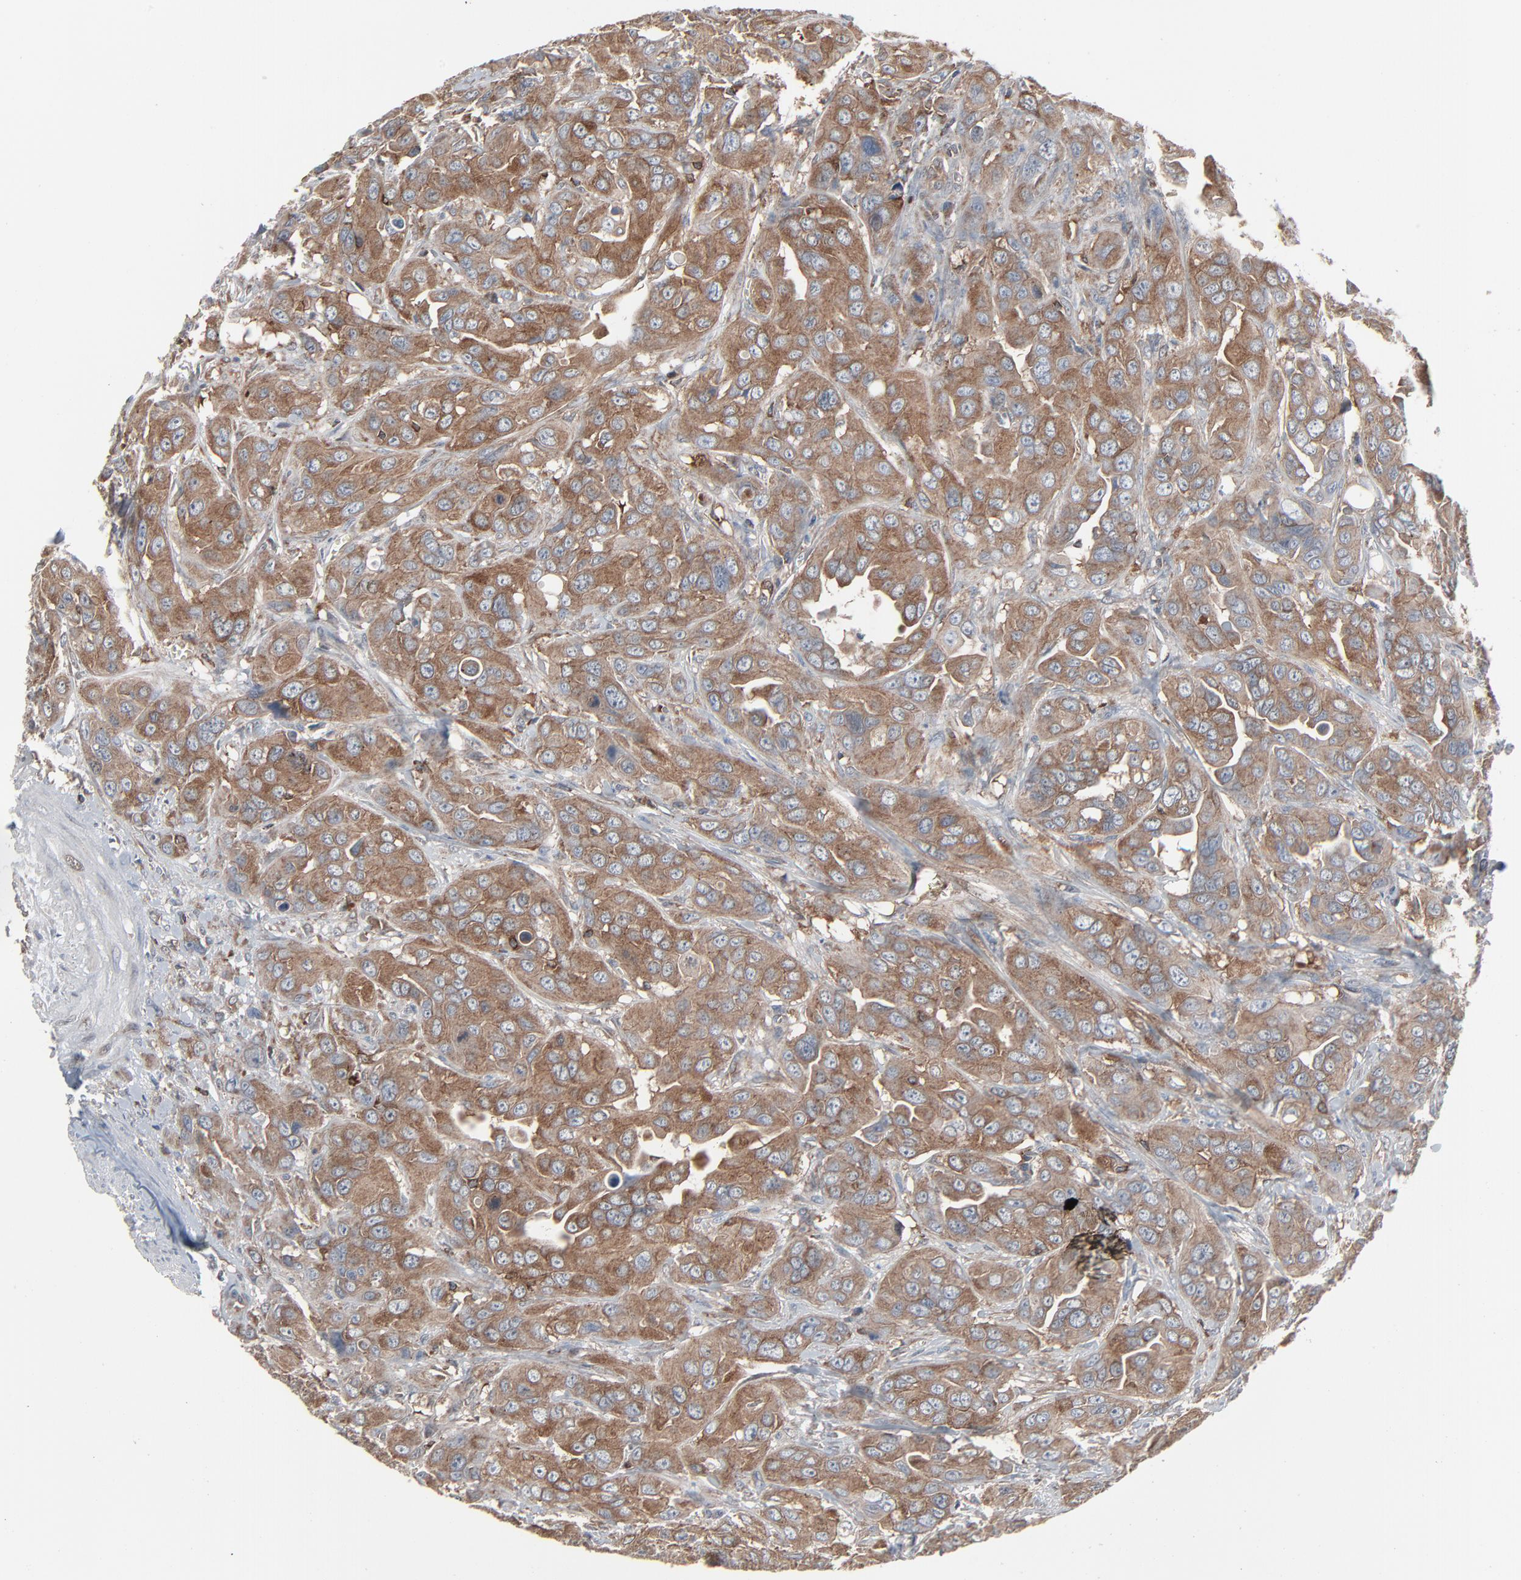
{"staining": {"intensity": "moderate", "quantity": ">75%", "location": "cytoplasmic/membranous"}, "tissue": "urothelial cancer", "cell_type": "Tumor cells", "image_type": "cancer", "snomed": [{"axis": "morphology", "description": "Urothelial carcinoma, High grade"}, {"axis": "topography", "description": "Urinary bladder"}], "caption": "Immunohistochemical staining of urothelial carcinoma (high-grade) demonstrates medium levels of moderate cytoplasmic/membranous protein staining in approximately >75% of tumor cells.", "gene": "OPTN", "patient": {"sex": "male", "age": 73}}